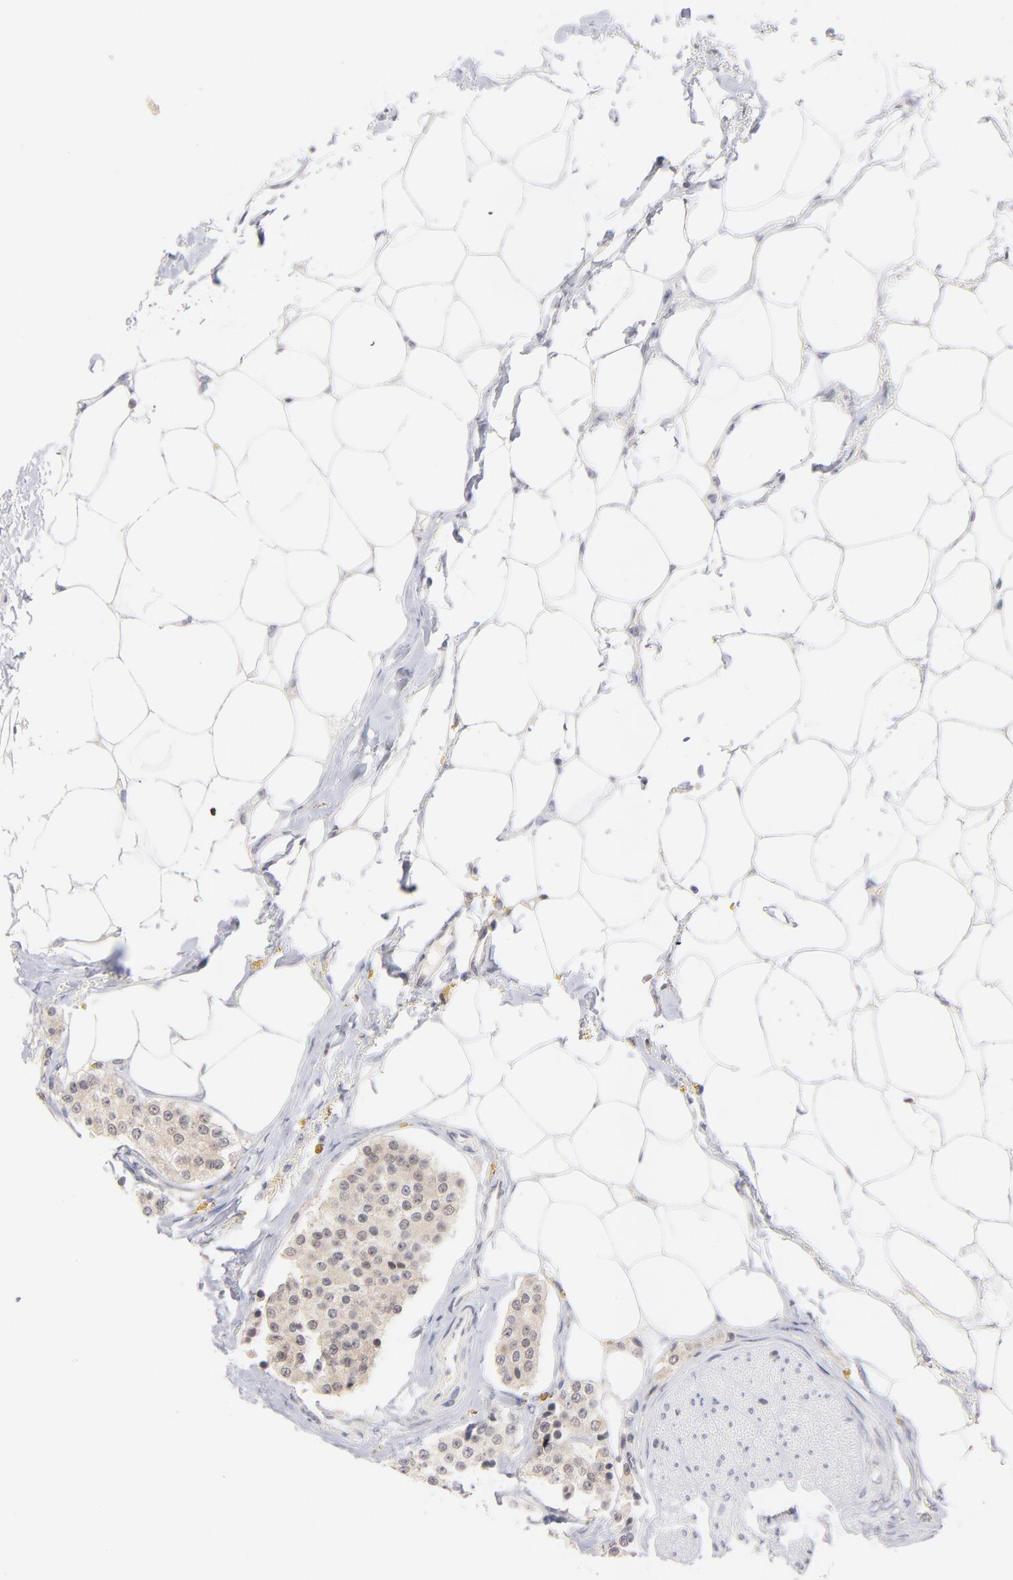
{"staining": {"intensity": "weak", "quantity": ">75%", "location": "cytoplasmic/membranous,nuclear"}, "tissue": "carcinoid", "cell_type": "Tumor cells", "image_type": "cancer", "snomed": [{"axis": "morphology", "description": "Carcinoid, malignant, NOS"}, {"axis": "topography", "description": "Colon"}], "caption": "Brown immunohistochemical staining in carcinoid shows weak cytoplasmic/membranous and nuclear expression in approximately >75% of tumor cells. (Brightfield microscopy of DAB IHC at high magnification).", "gene": "CASP6", "patient": {"sex": "female", "age": 61}}